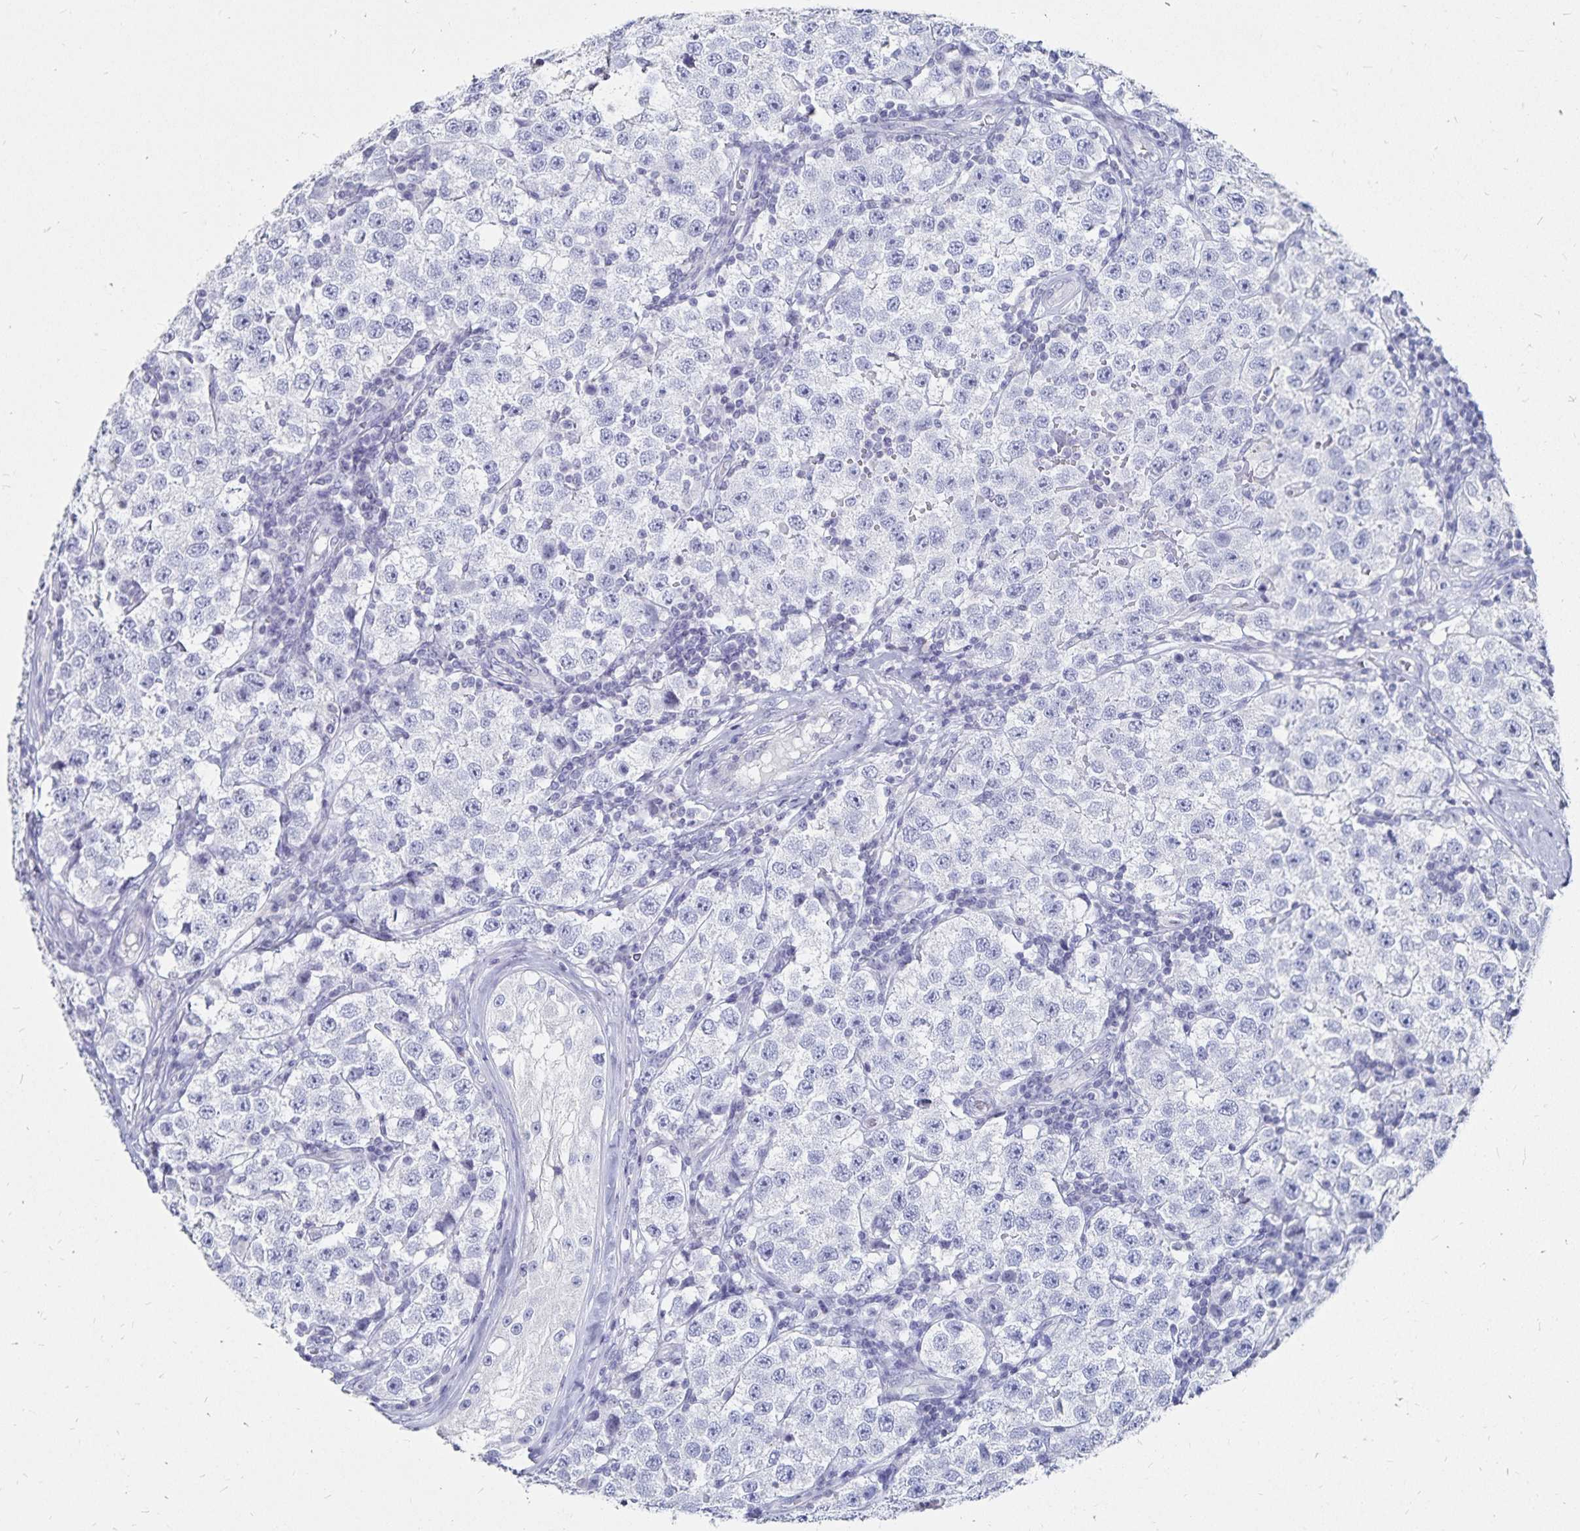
{"staining": {"intensity": "negative", "quantity": "none", "location": "none"}, "tissue": "testis cancer", "cell_type": "Tumor cells", "image_type": "cancer", "snomed": [{"axis": "morphology", "description": "Seminoma, NOS"}, {"axis": "topography", "description": "Testis"}], "caption": "Protein analysis of testis seminoma reveals no significant staining in tumor cells.", "gene": "TNIP1", "patient": {"sex": "male", "age": 34}}